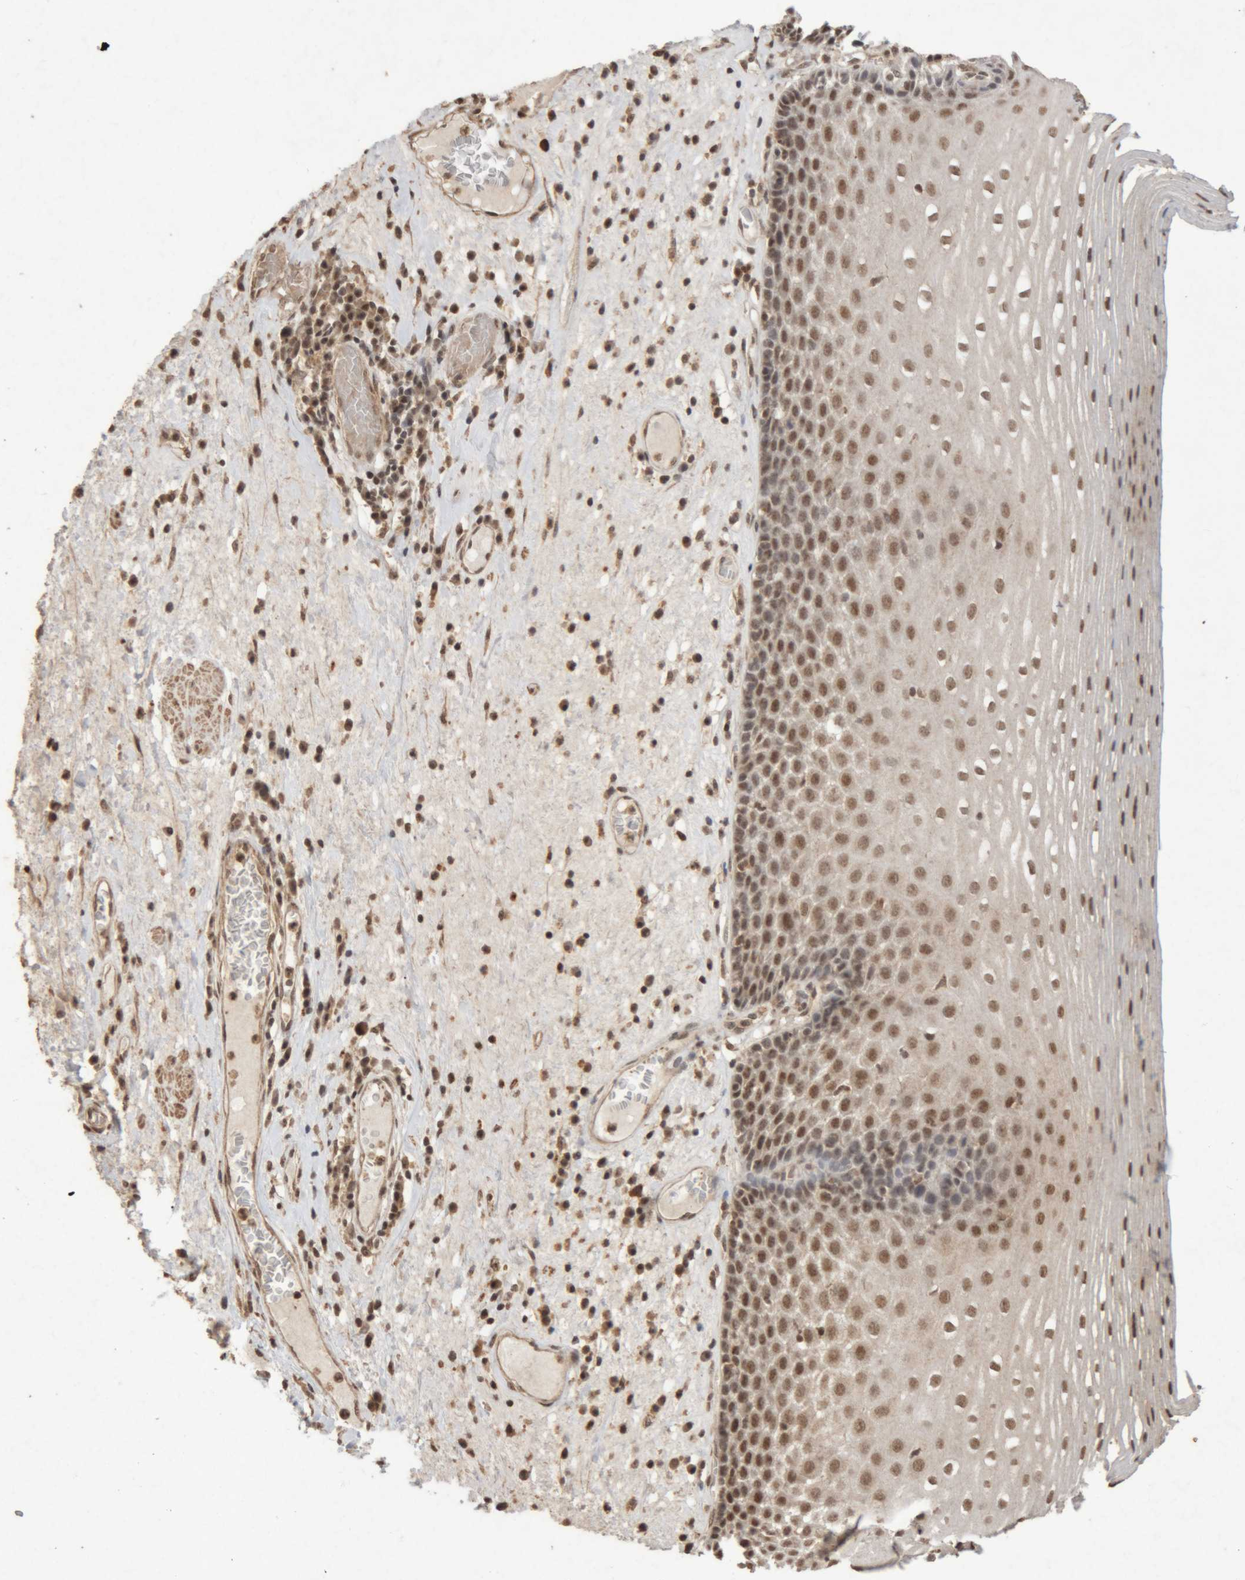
{"staining": {"intensity": "moderate", "quantity": ">75%", "location": "nuclear"}, "tissue": "esophagus", "cell_type": "Squamous epithelial cells", "image_type": "normal", "snomed": [{"axis": "morphology", "description": "Normal tissue, NOS"}, {"axis": "morphology", "description": "Adenocarcinoma, NOS"}, {"axis": "topography", "description": "Esophagus"}], "caption": "Immunohistochemistry of normal esophagus demonstrates medium levels of moderate nuclear expression in approximately >75% of squamous epithelial cells.", "gene": "KEAP1", "patient": {"sex": "male", "age": 62}}